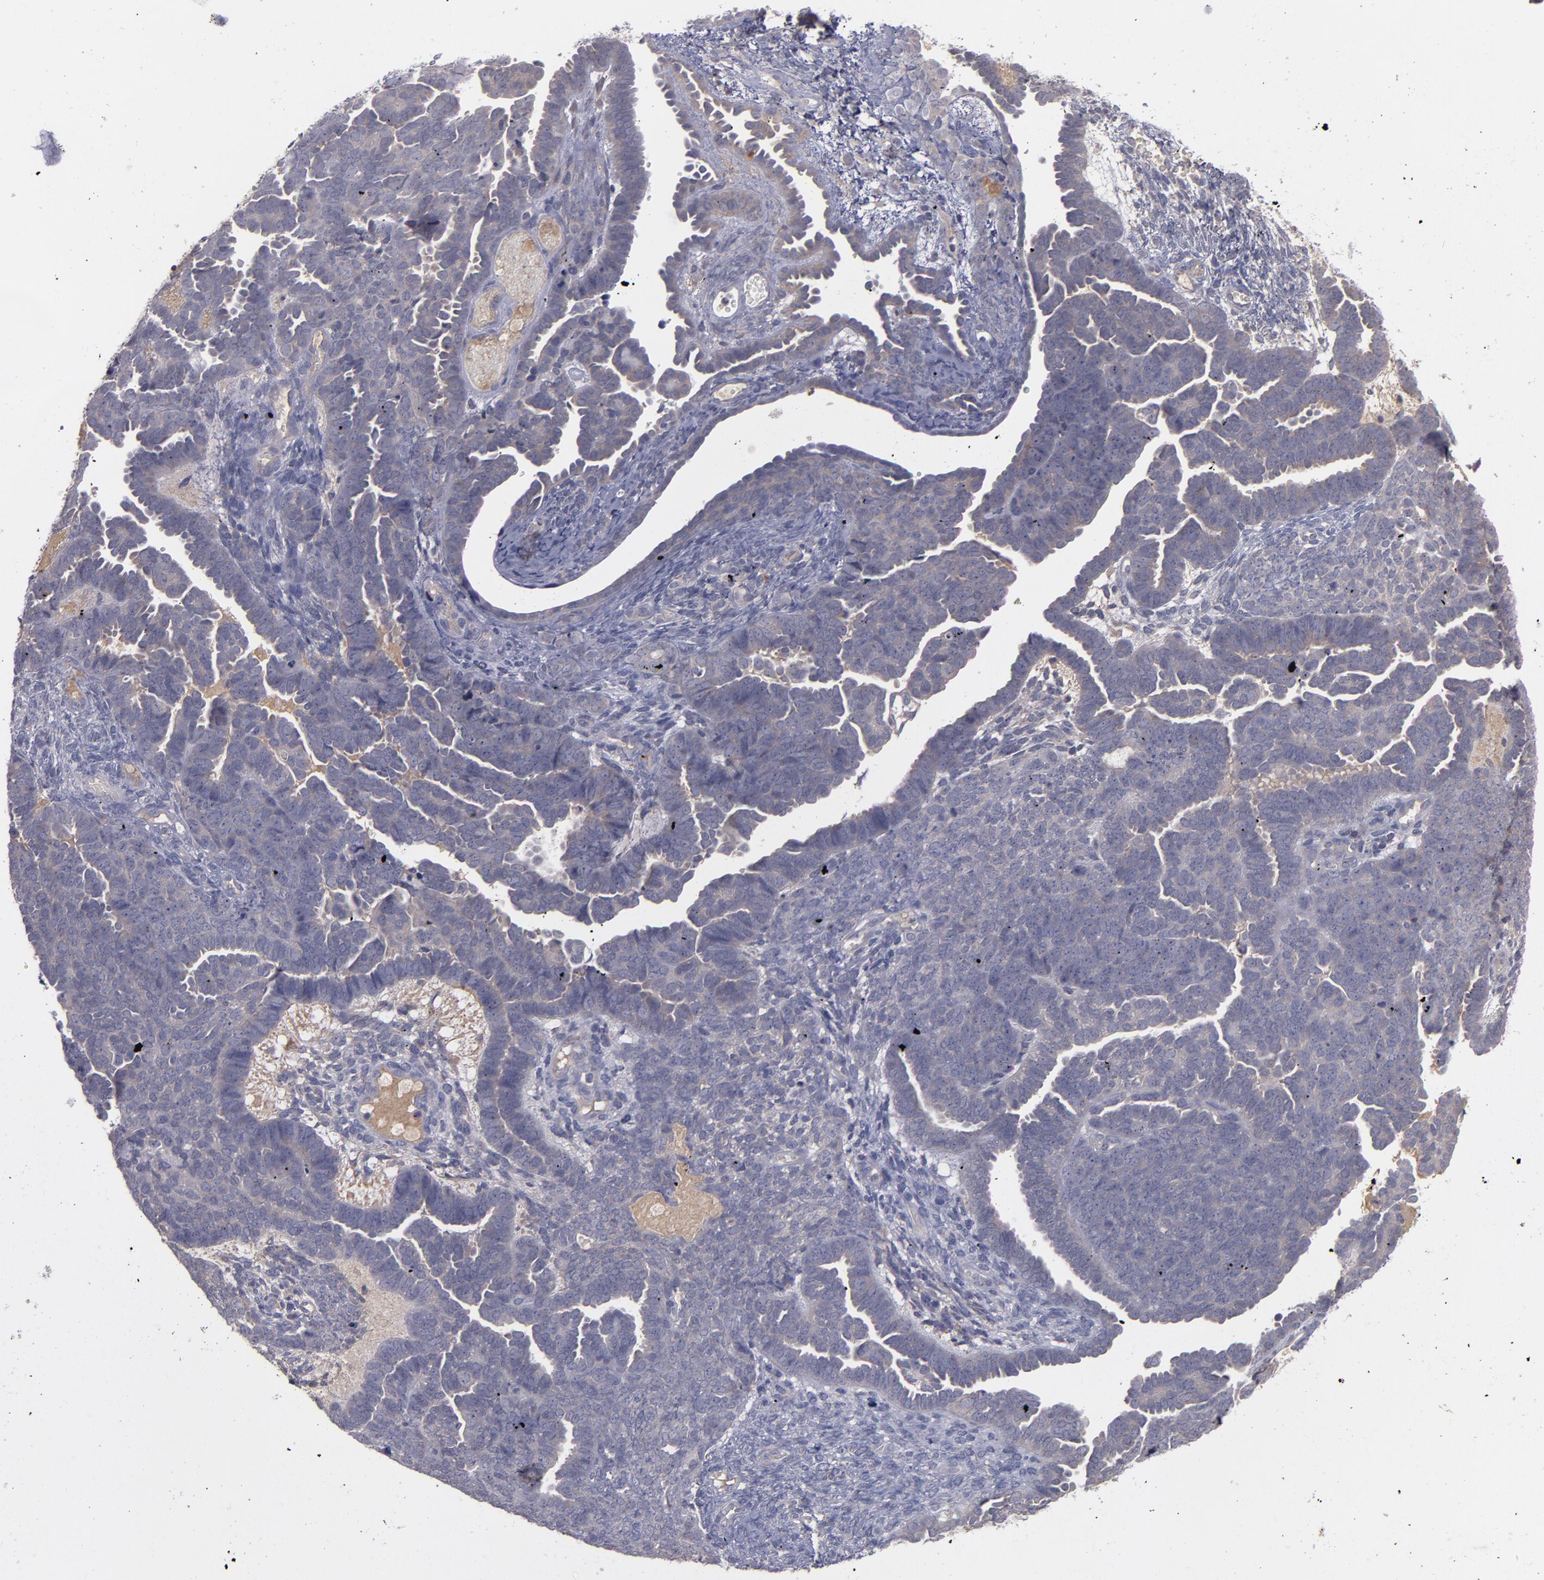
{"staining": {"intensity": "weak", "quantity": ">75%", "location": "cytoplasmic/membranous"}, "tissue": "endometrial cancer", "cell_type": "Tumor cells", "image_type": "cancer", "snomed": [{"axis": "morphology", "description": "Neoplasm, malignant, NOS"}, {"axis": "topography", "description": "Endometrium"}], "caption": "Immunohistochemistry (DAB) staining of human neoplasm (malignant) (endometrial) displays weak cytoplasmic/membranous protein staining in approximately >75% of tumor cells. (DAB IHC, brown staining for protein, blue staining for nuclei).", "gene": "MMP11", "patient": {"sex": "female", "age": 74}}